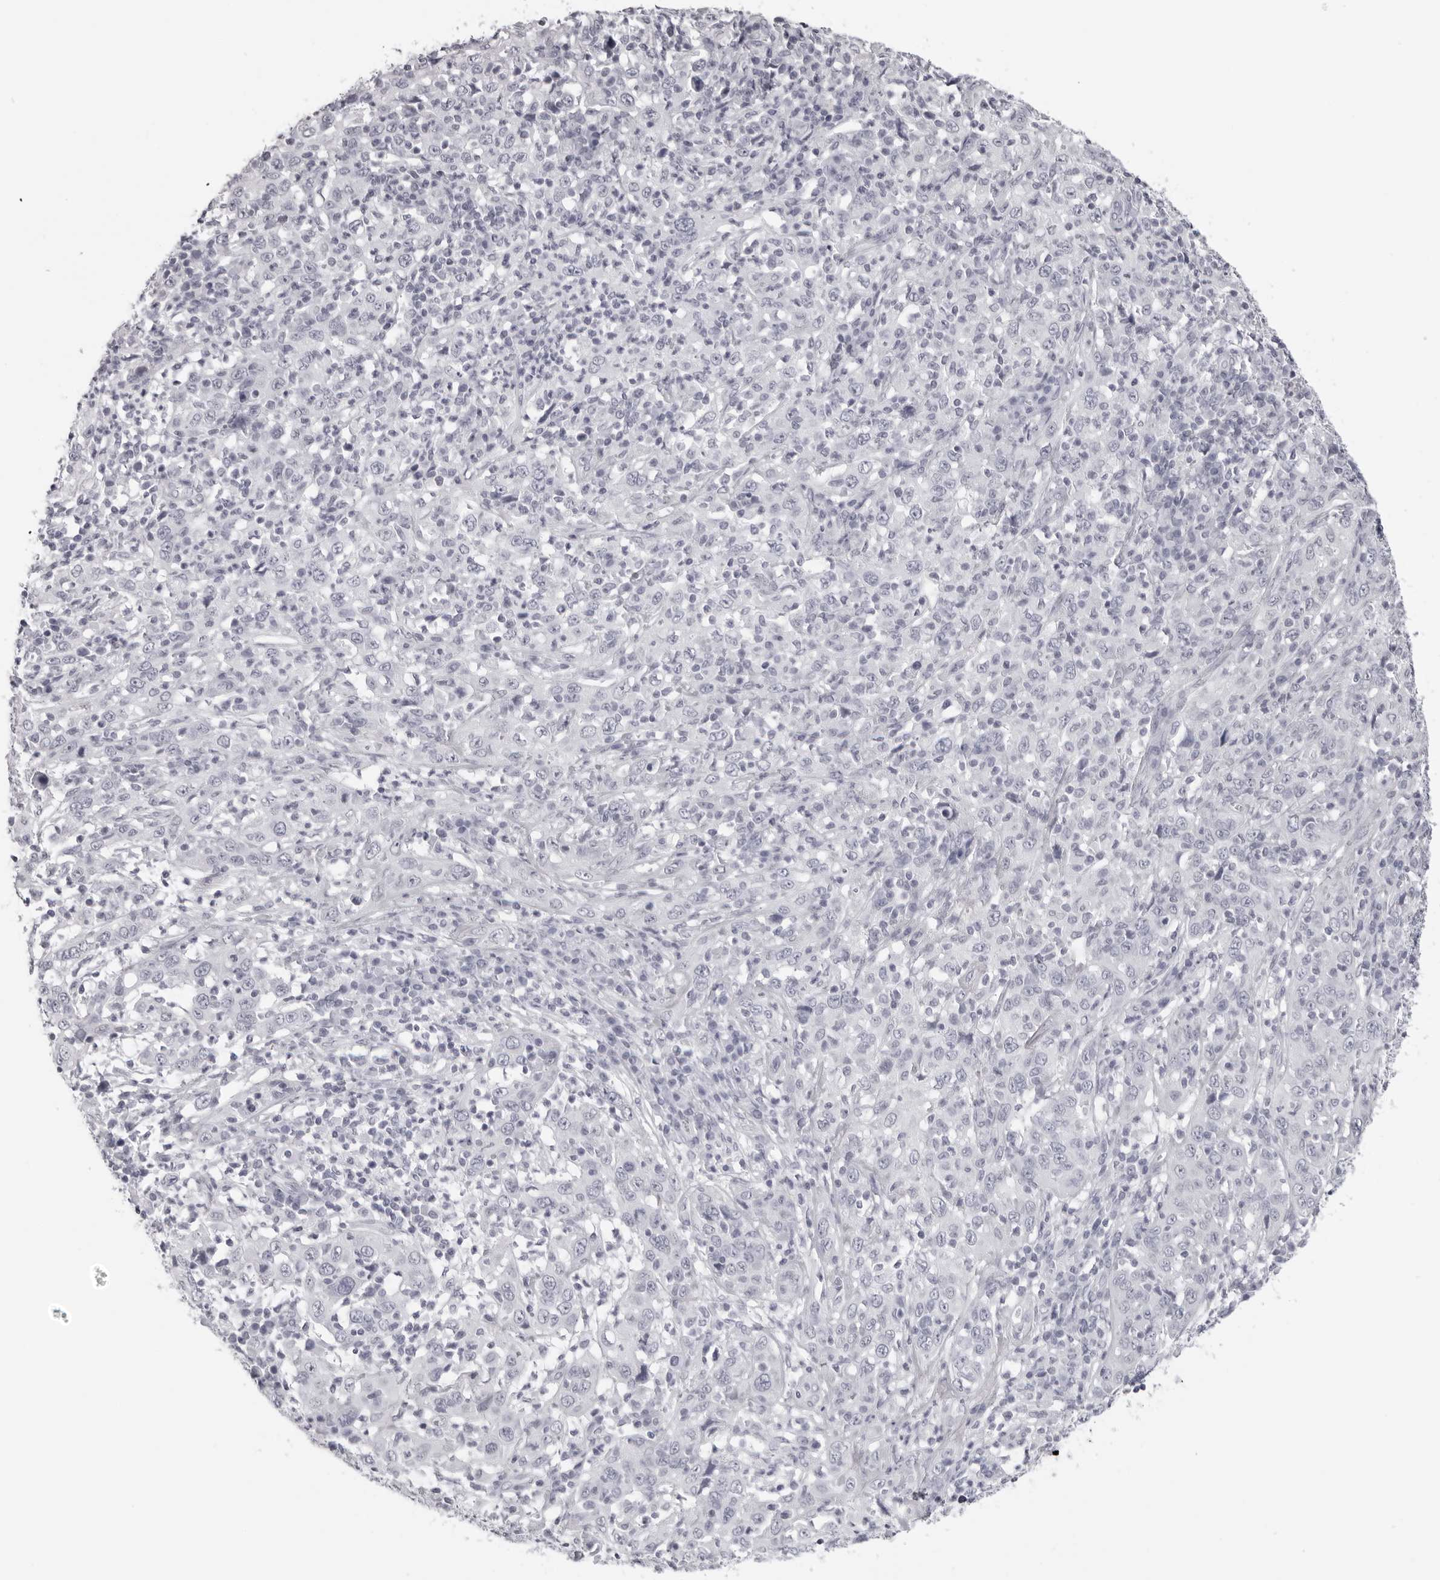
{"staining": {"intensity": "negative", "quantity": "none", "location": "none"}, "tissue": "cervical cancer", "cell_type": "Tumor cells", "image_type": "cancer", "snomed": [{"axis": "morphology", "description": "Squamous cell carcinoma, NOS"}, {"axis": "topography", "description": "Cervix"}], "caption": "Cervical cancer (squamous cell carcinoma) was stained to show a protein in brown. There is no significant expression in tumor cells.", "gene": "DNALI1", "patient": {"sex": "female", "age": 46}}